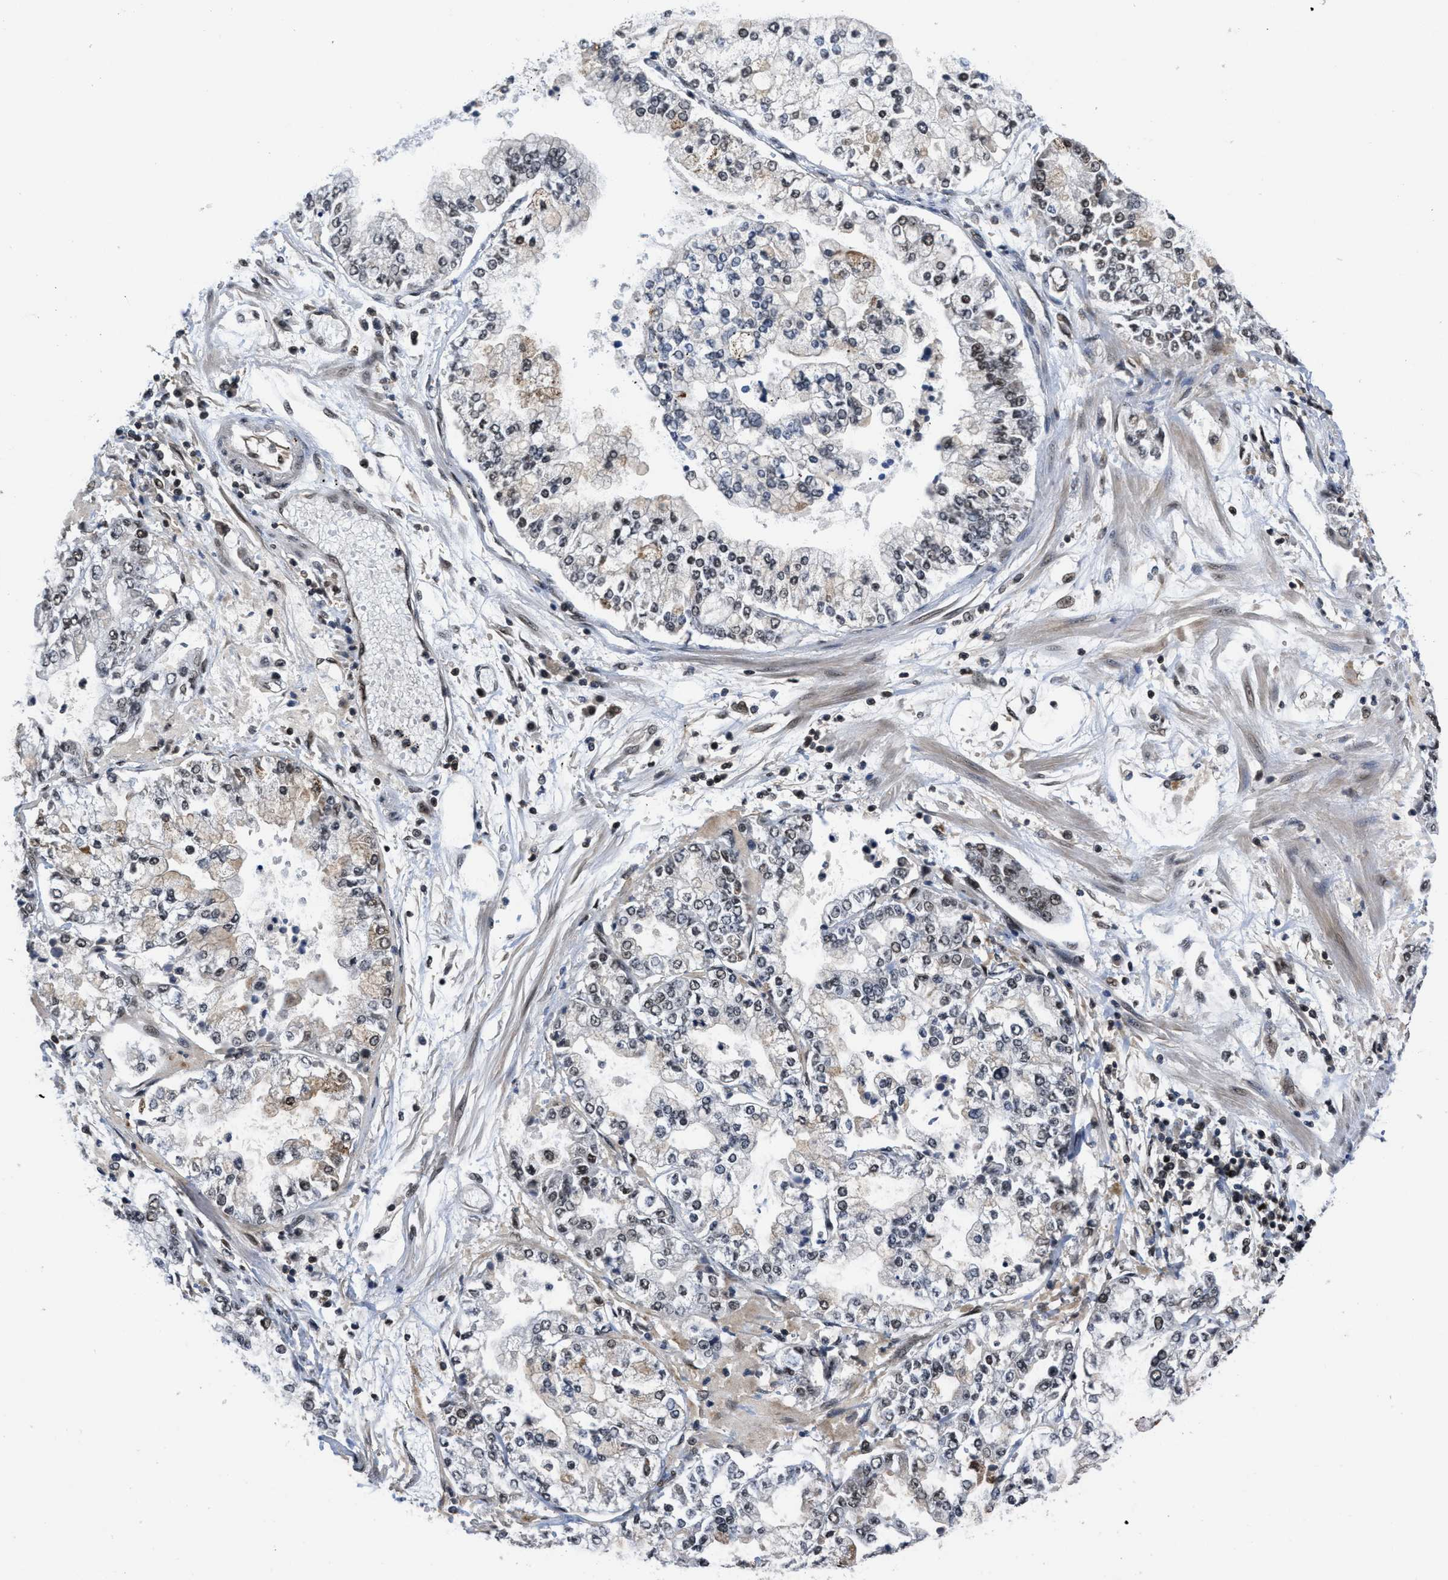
{"staining": {"intensity": "moderate", "quantity": "<25%", "location": "nuclear"}, "tissue": "stomach cancer", "cell_type": "Tumor cells", "image_type": "cancer", "snomed": [{"axis": "morphology", "description": "Adenocarcinoma, NOS"}, {"axis": "topography", "description": "Stomach"}], "caption": "Immunohistochemistry (IHC) of human stomach cancer (adenocarcinoma) demonstrates low levels of moderate nuclear staining in about <25% of tumor cells.", "gene": "CUL4B", "patient": {"sex": "male", "age": 76}}